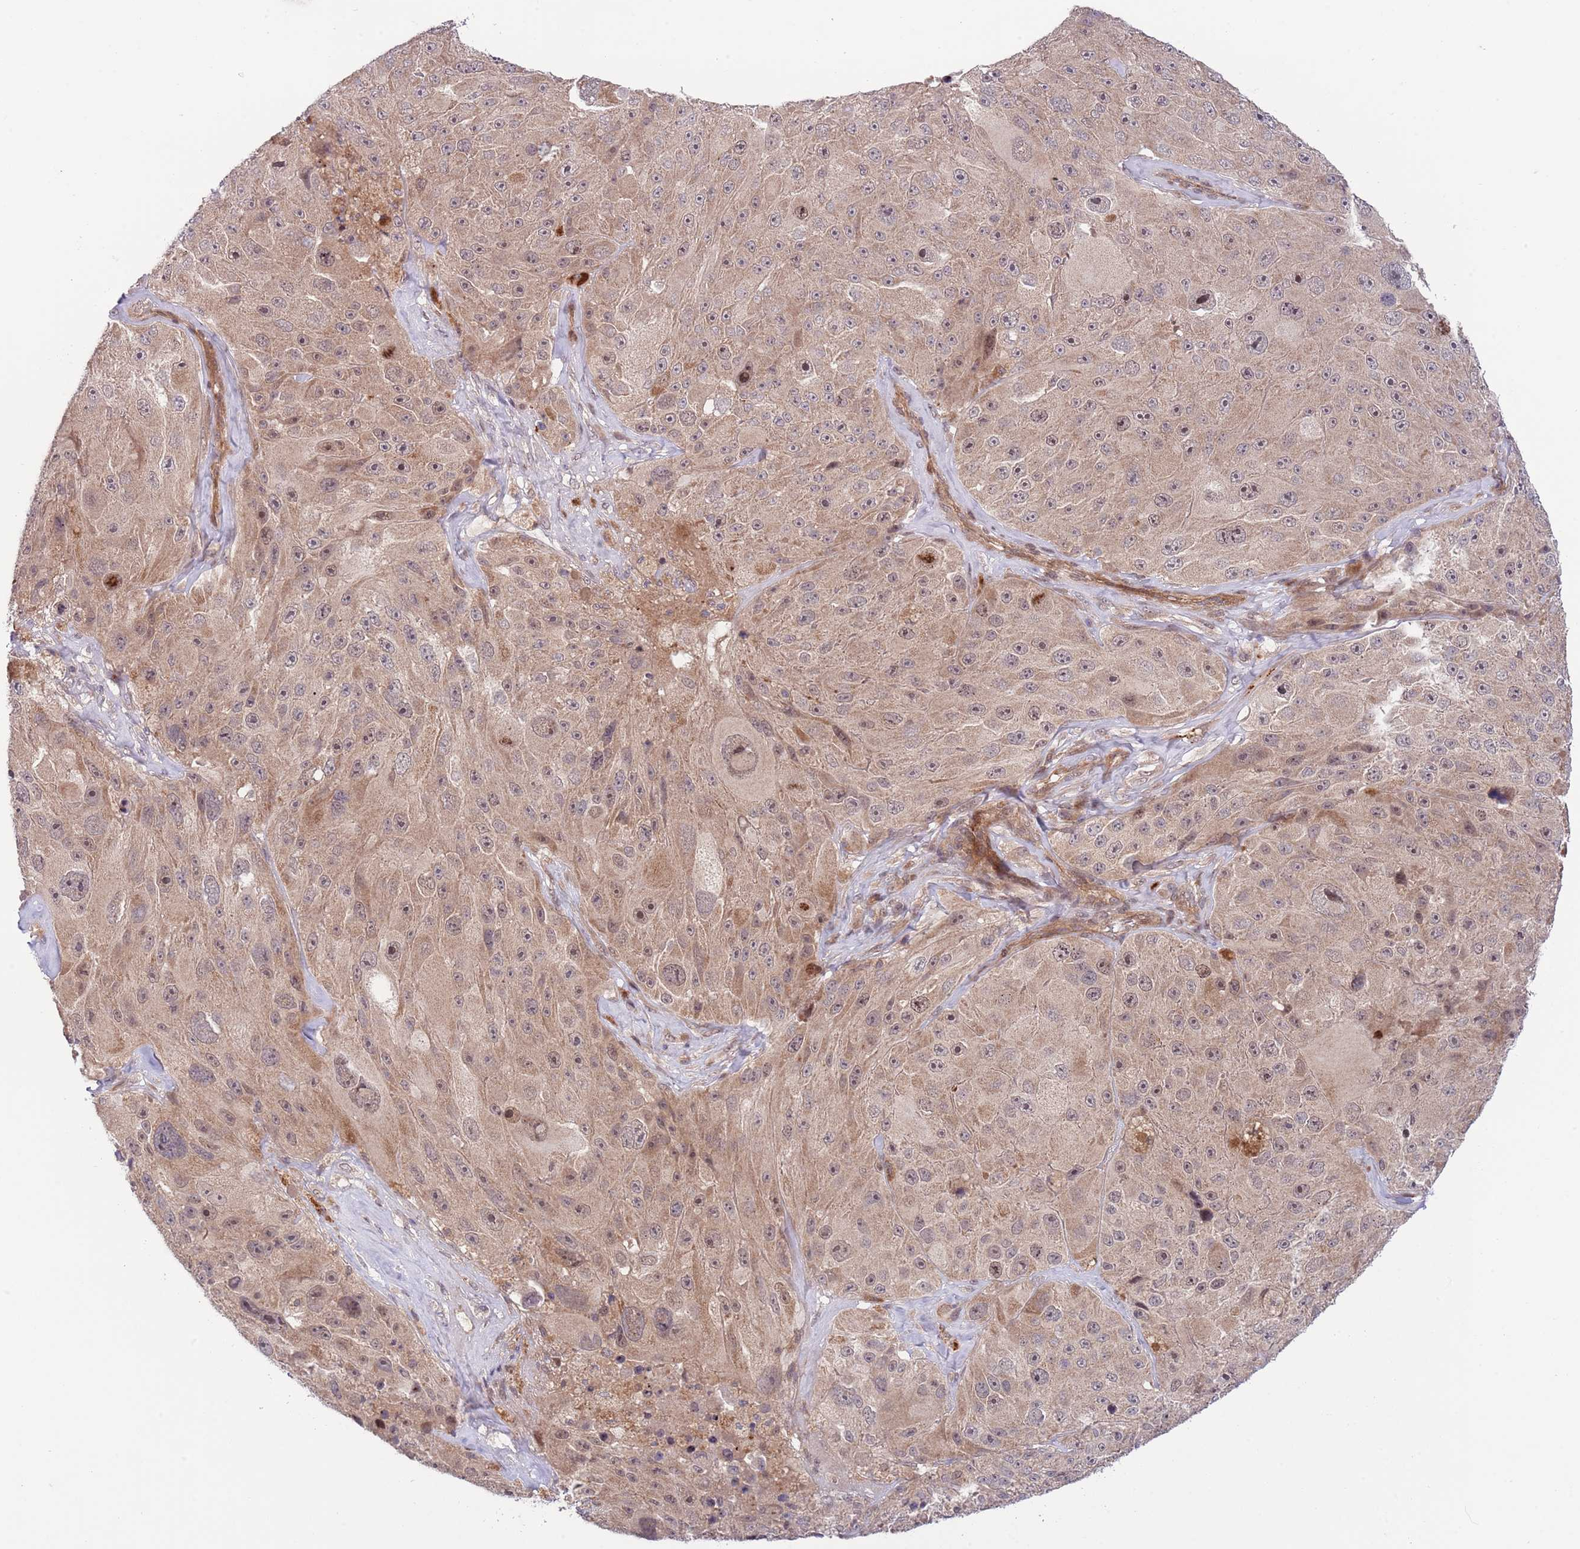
{"staining": {"intensity": "weak", "quantity": "25%-75%", "location": "cytoplasmic/membranous,nuclear"}, "tissue": "melanoma", "cell_type": "Tumor cells", "image_type": "cancer", "snomed": [{"axis": "morphology", "description": "Malignant melanoma, Metastatic site"}, {"axis": "topography", "description": "Lymph node"}], "caption": "This is a micrograph of immunohistochemistry (IHC) staining of malignant melanoma (metastatic site), which shows weak expression in the cytoplasmic/membranous and nuclear of tumor cells.", "gene": "PRR16", "patient": {"sex": "male", "age": 62}}